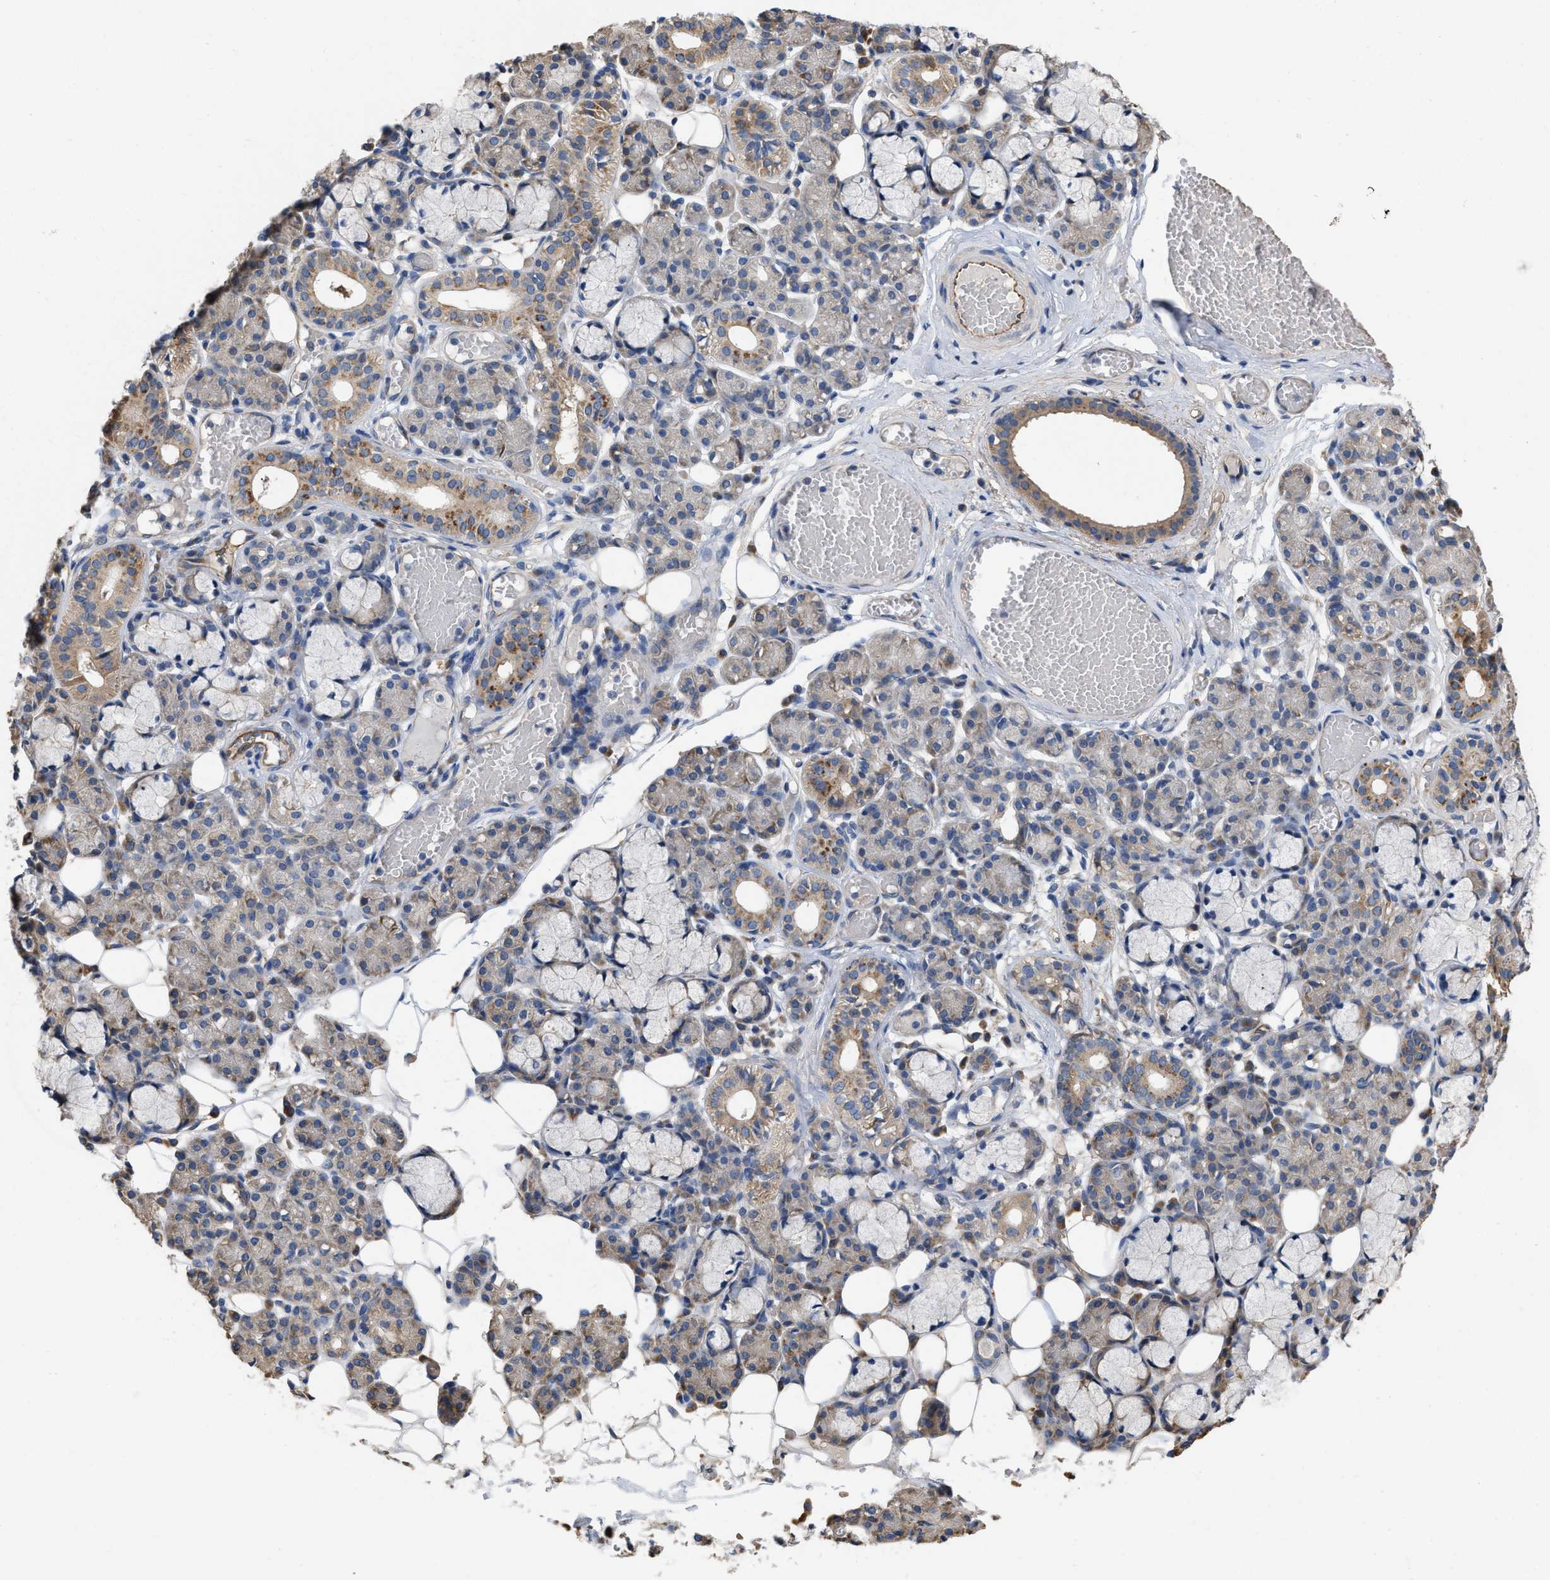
{"staining": {"intensity": "weak", "quantity": "25%-75%", "location": "cytoplasmic/membranous"}, "tissue": "salivary gland", "cell_type": "Glandular cells", "image_type": "normal", "snomed": [{"axis": "morphology", "description": "Normal tissue, NOS"}, {"axis": "topography", "description": "Salivary gland"}], "caption": "IHC micrograph of unremarkable salivary gland: salivary gland stained using immunohistochemistry (IHC) displays low levels of weak protein expression localized specifically in the cytoplasmic/membranous of glandular cells, appearing as a cytoplasmic/membranous brown color.", "gene": "SLC4A11", "patient": {"sex": "male", "age": 63}}